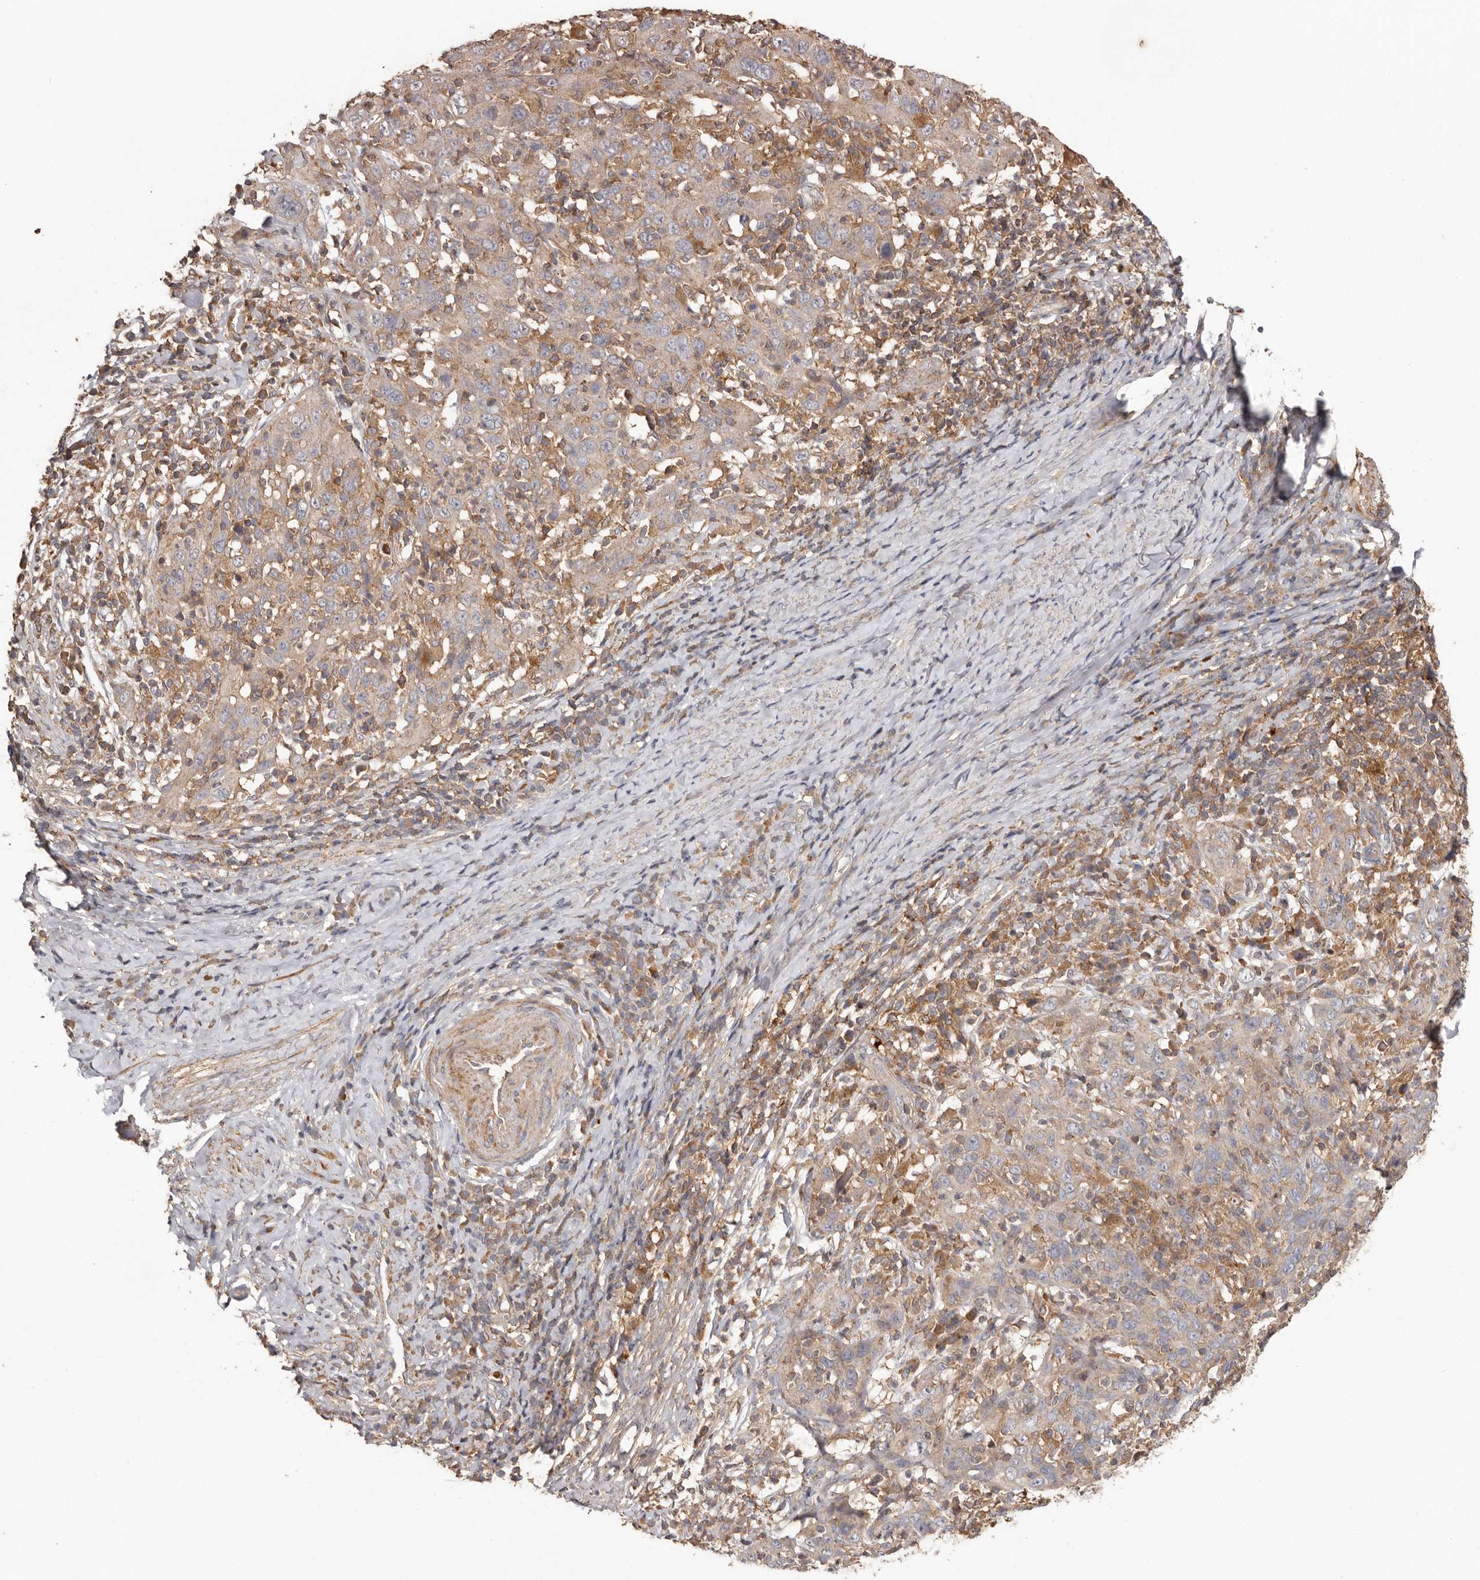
{"staining": {"intensity": "weak", "quantity": ">75%", "location": "cytoplasmic/membranous"}, "tissue": "cervical cancer", "cell_type": "Tumor cells", "image_type": "cancer", "snomed": [{"axis": "morphology", "description": "Squamous cell carcinoma, NOS"}, {"axis": "topography", "description": "Cervix"}], "caption": "Immunohistochemistry (IHC) micrograph of neoplastic tissue: human cervical squamous cell carcinoma stained using immunohistochemistry exhibits low levels of weak protein expression localized specifically in the cytoplasmic/membranous of tumor cells, appearing as a cytoplasmic/membranous brown color.", "gene": "RWDD1", "patient": {"sex": "female", "age": 46}}